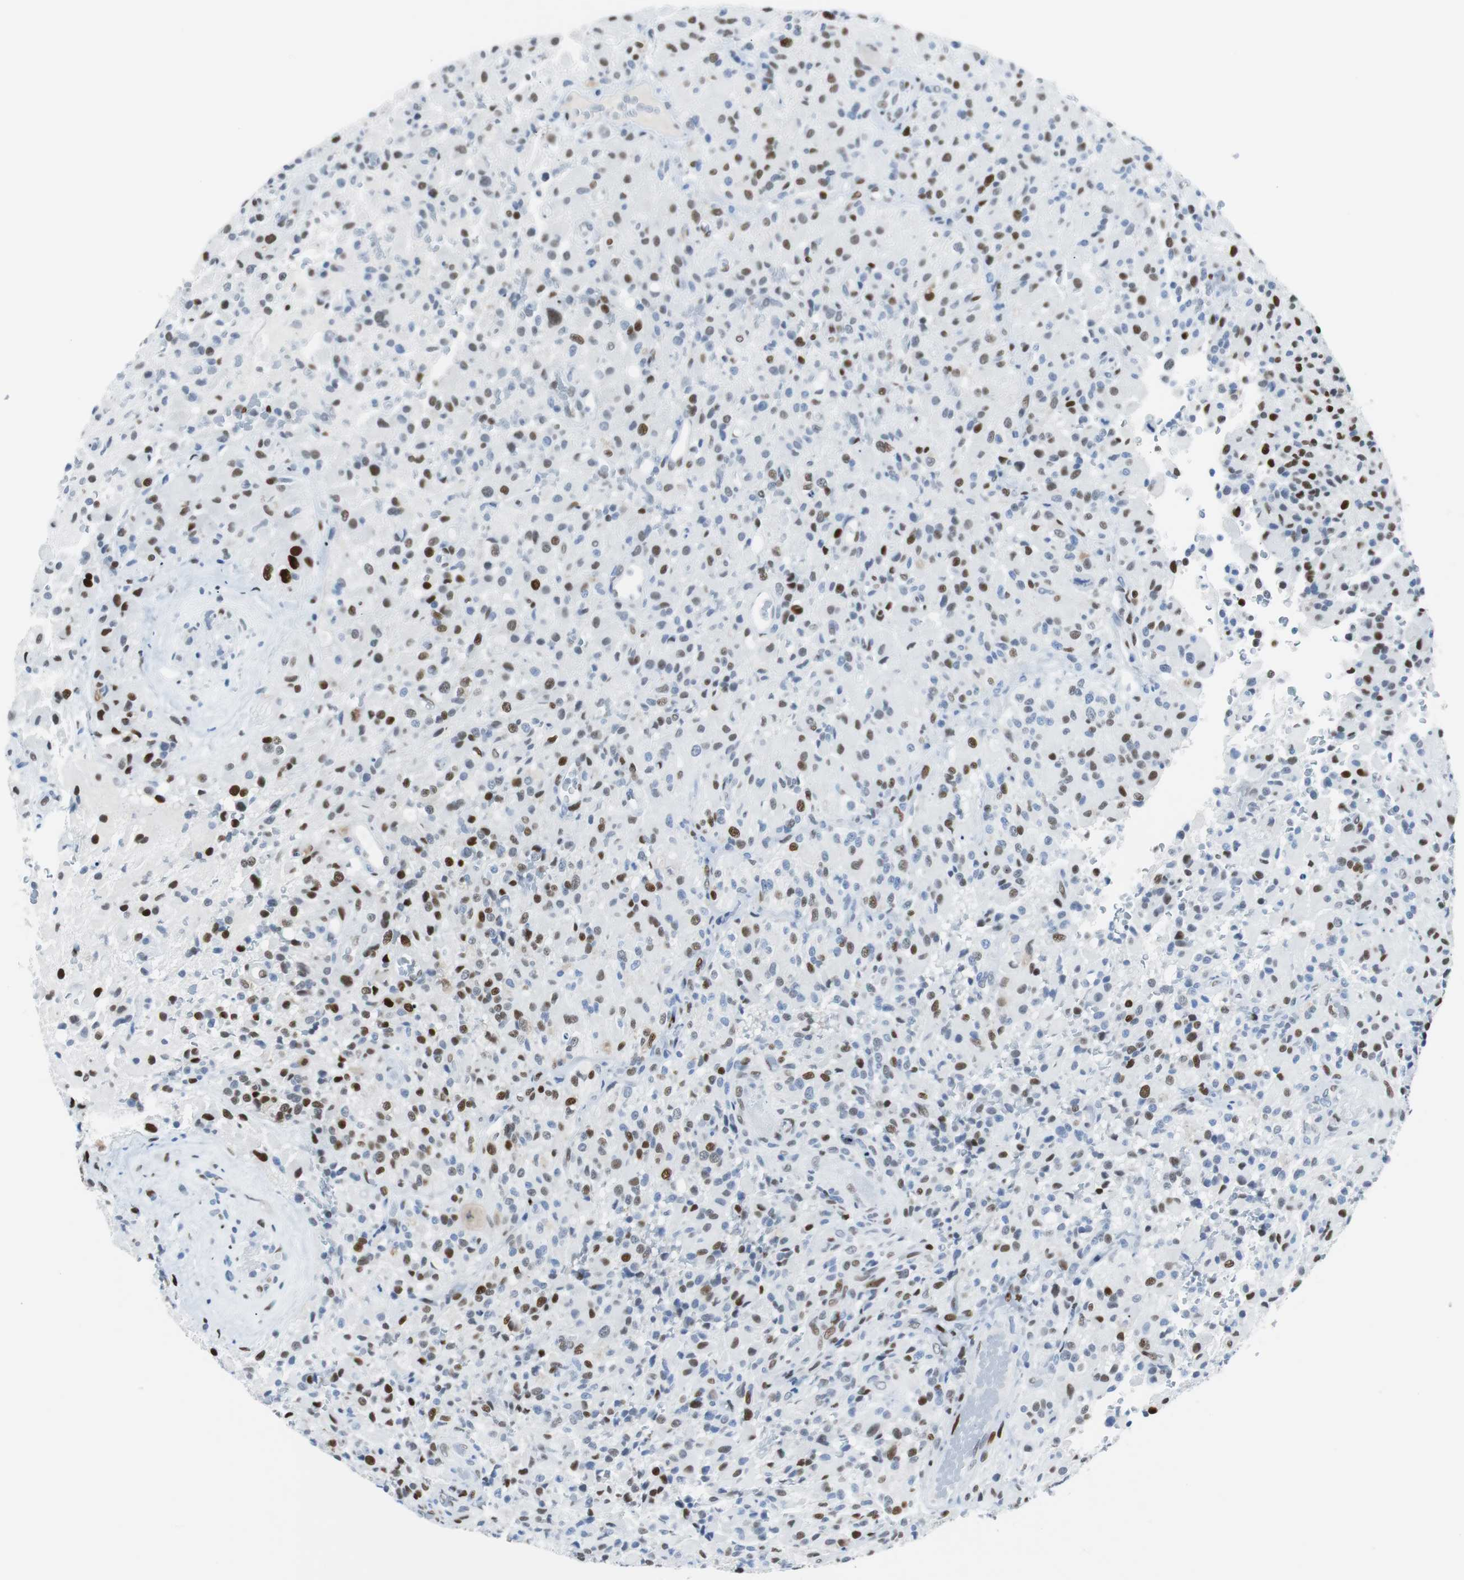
{"staining": {"intensity": "moderate", "quantity": "25%-75%", "location": "nuclear"}, "tissue": "glioma", "cell_type": "Tumor cells", "image_type": "cancer", "snomed": [{"axis": "morphology", "description": "Glioma, malignant, High grade"}, {"axis": "topography", "description": "Brain"}], "caption": "This is an image of IHC staining of glioma, which shows moderate staining in the nuclear of tumor cells.", "gene": "JUN", "patient": {"sex": "male", "age": 71}}